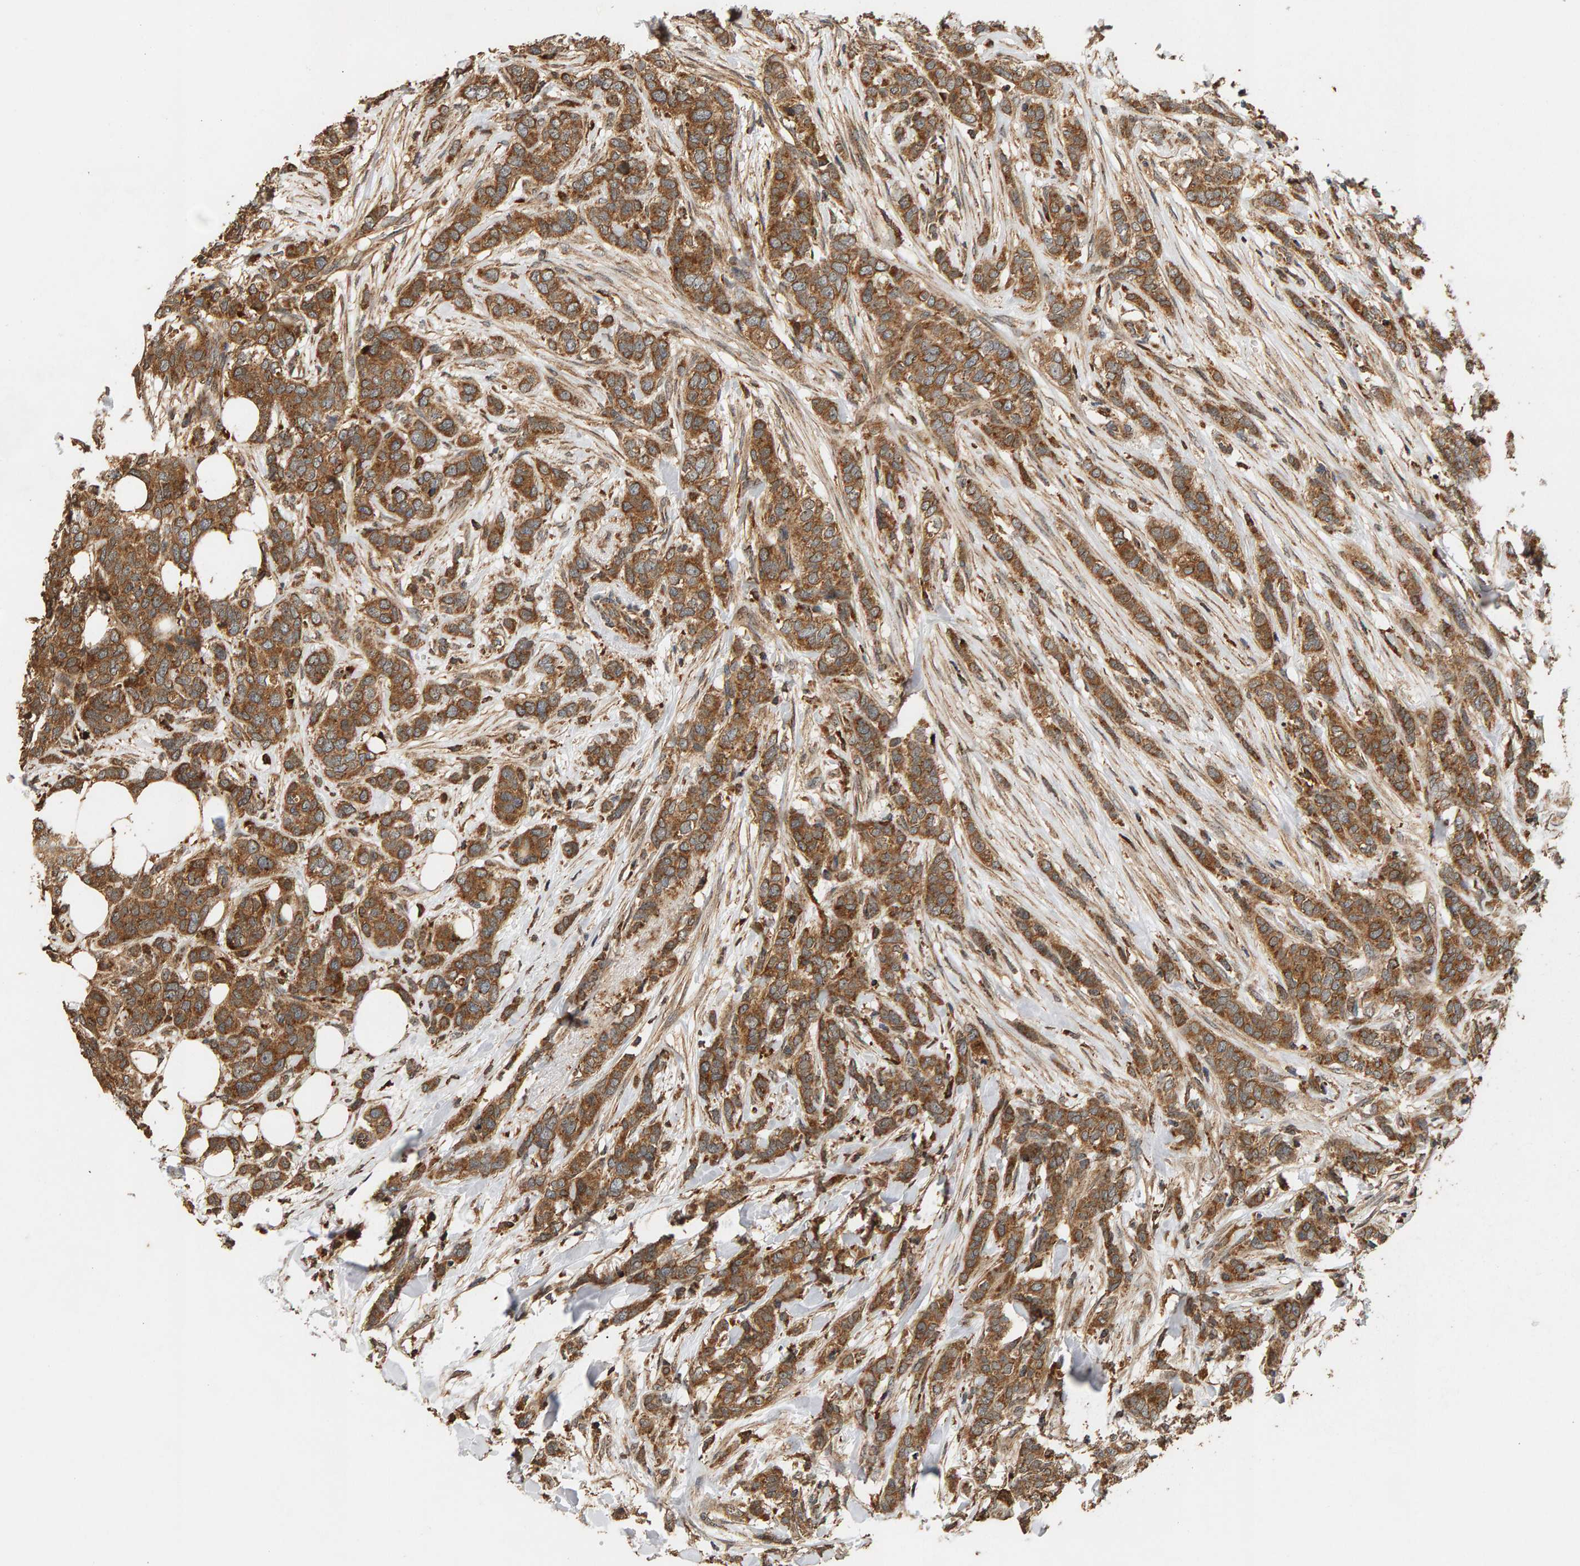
{"staining": {"intensity": "moderate", "quantity": ">75%", "location": "cytoplasmic/membranous"}, "tissue": "breast cancer", "cell_type": "Tumor cells", "image_type": "cancer", "snomed": [{"axis": "morphology", "description": "Lobular carcinoma"}, {"axis": "topography", "description": "Skin"}, {"axis": "topography", "description": "Breast"}], "caption": "IHC staining of breast cancer (lobular carcinoma), which displays medium levels of moderate cytoplasmic/membranous positivity in about >75% of tumor cells indicating moderate cytoplasmic/membranous protein staining. The staining was performed using DAB (3,3'-diaminobenzidine) (brown) for protein detection and nuclei were counterstained in hematoxylin (blue).", "gene": "GSTK1", "patient": {"sex": "female", "age": 46}}